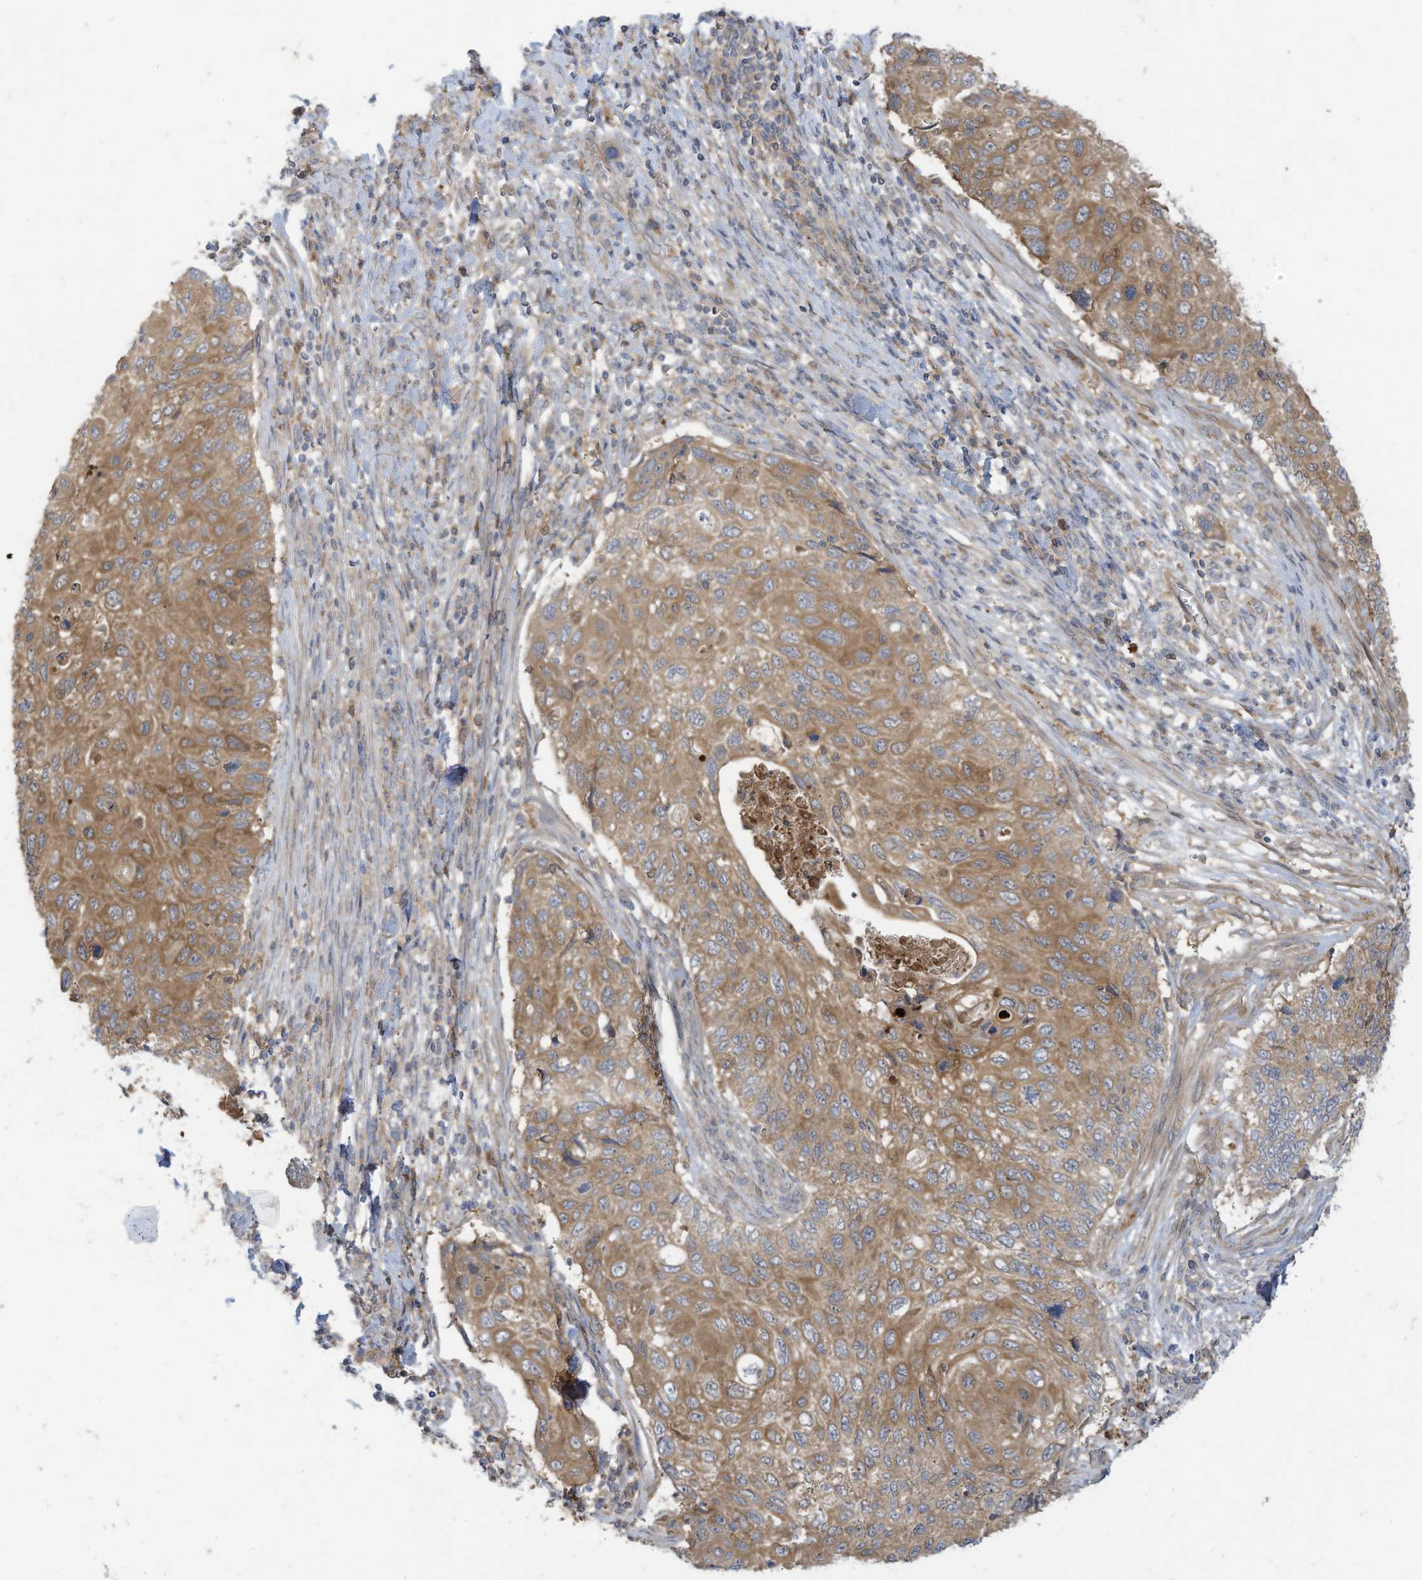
{"staining": {"intensity": "moderate", "quantity": ">75%", "location": "cytoplasmic/membranous"}, "tissue": "cervical cancer", "cell_type": "Tumor cells", "image_type": "cancer", "snomed": [{"axis": "morphology", "description": "Squamous cell carcinoma, NOS"}, {"axis": "topography", "description": "Cervix"}], "caption": "Cervical squamous cell carcinoma stained with a brown dye demonstrates moderate cytoplasmic/membranous positive staining in approximately >75% of tumor cells.", "gene": "ADI1", "patient": {"sex": "female", "age": 70}}